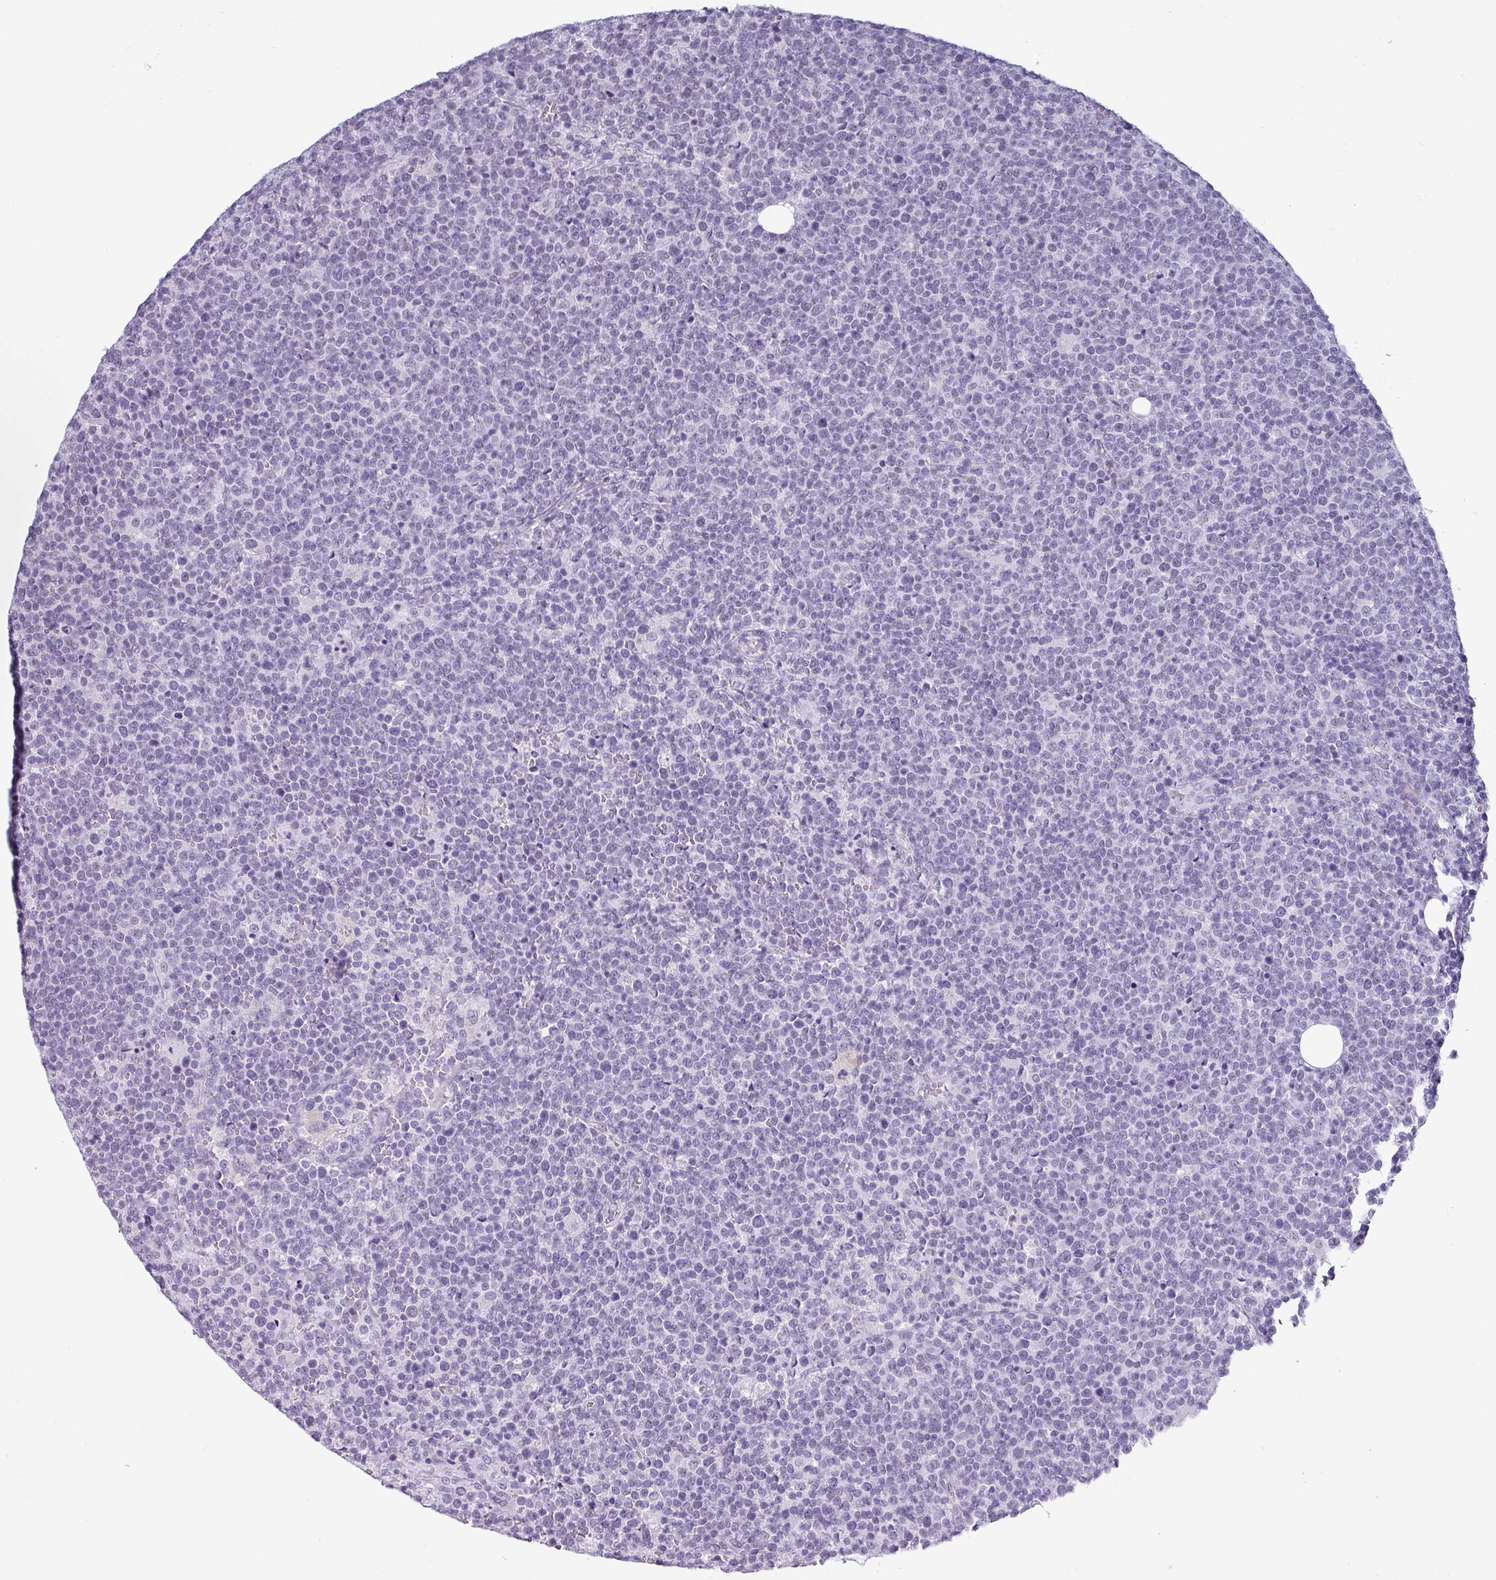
{"staining": {"intensity": "negative", "quantity": "none", "location": "none"}, "tissue": "lymphoma", "cell_type": "Tumor cells", "image_type": "cancer", "snomed": [{"axis": "morphology", "description": "Malignant lymphoma, non-Hodgkin's type, High grade"}, {"axis": "topography", "description": "Lymph node"}], "caption": "Tumor cells are negative for protein expression in human high-grade malignant lymphoma, non-Hodgkin's type.", "gene": "SRGAP1", "patient": {"sex": "male", "age": 61}}